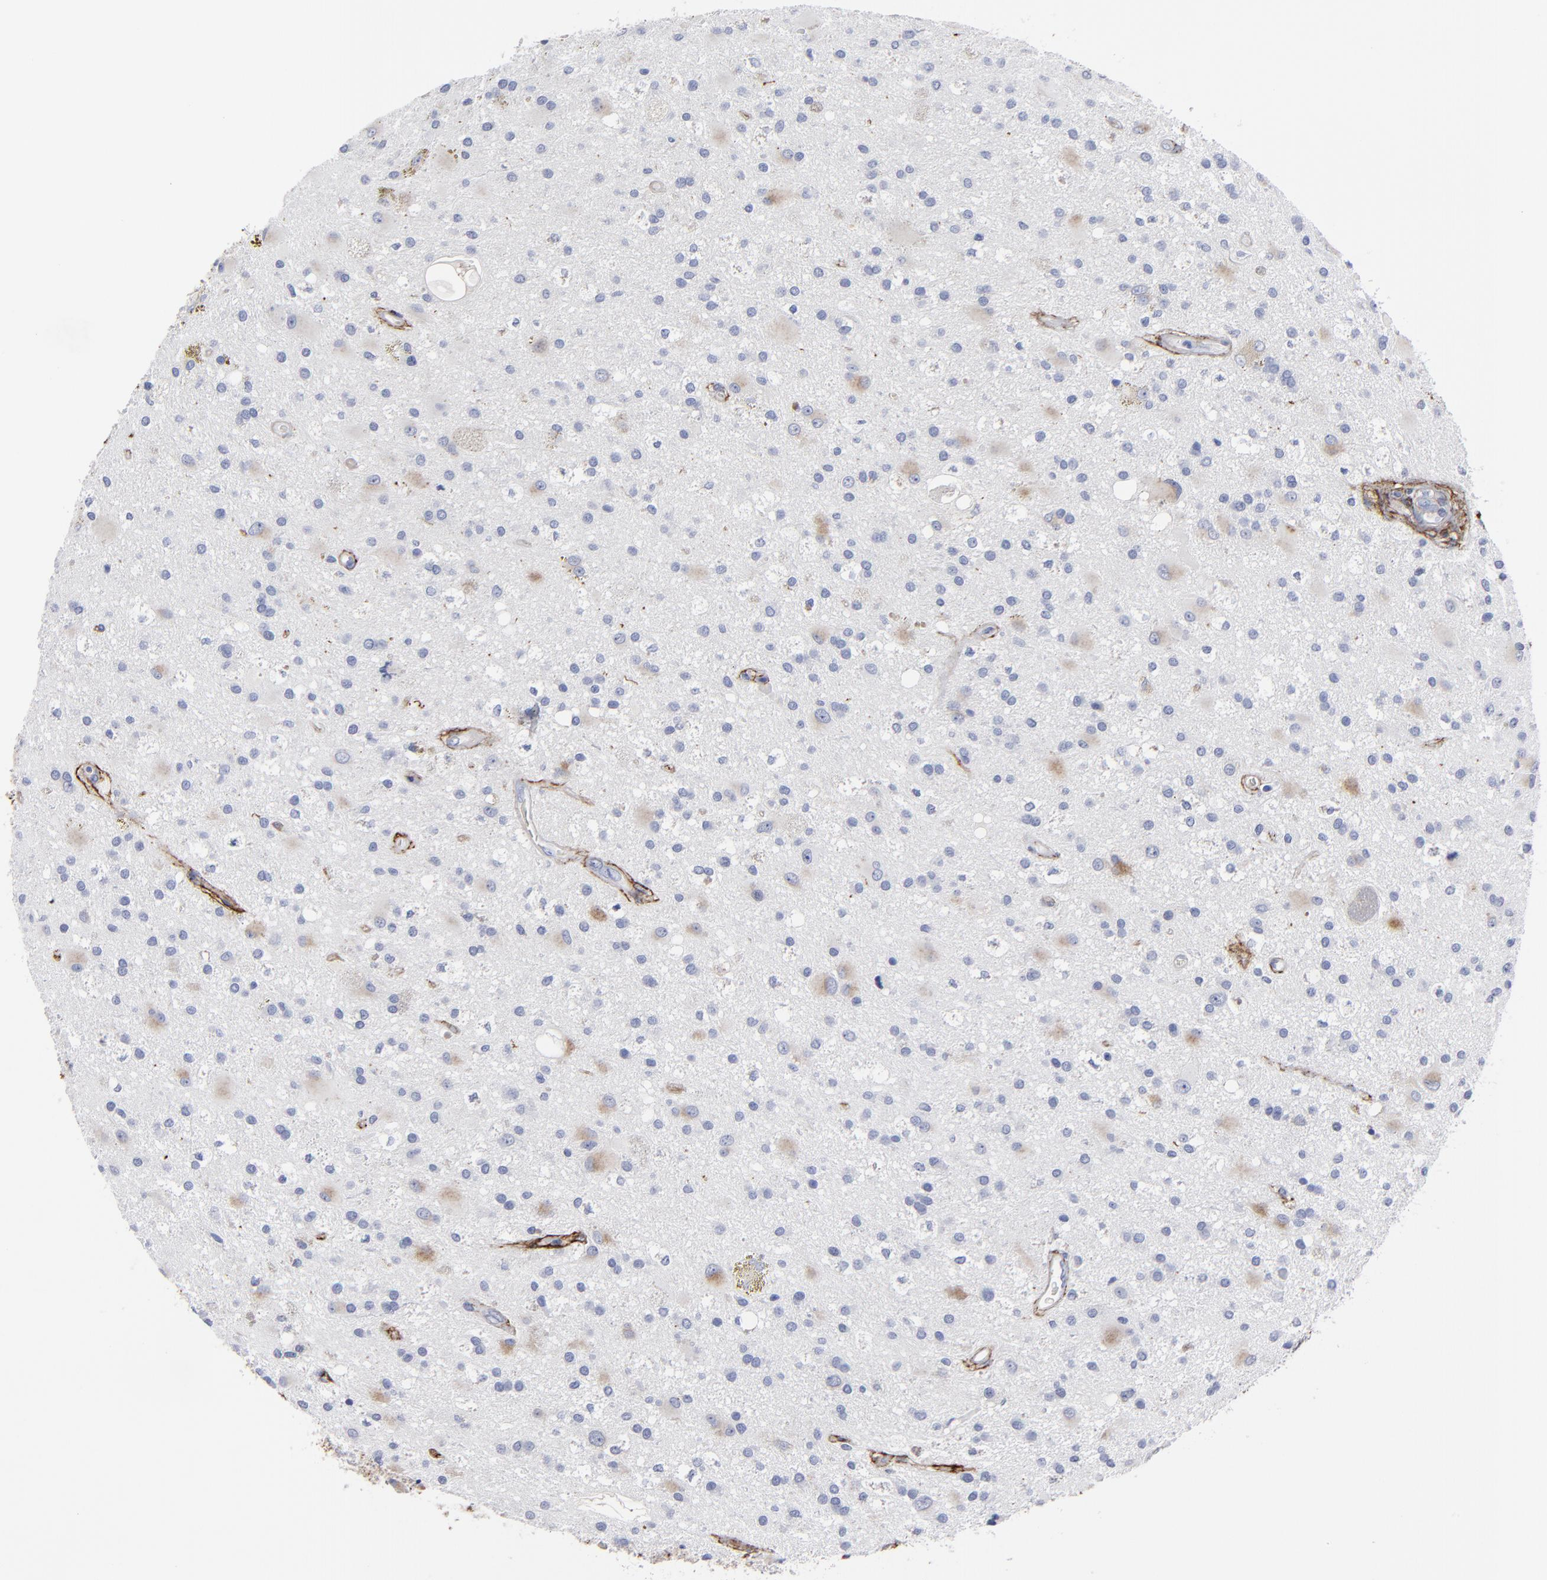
{"staining": {"intensity": "negative", "quantity": "none", "location": "none"}, "tissue": "glioma", "cell_type": "Tumor cells", "image_type": "cancer", "snomed": [{"axis": "morphology", "description": "Glioma, malignant, Low grade"}, {"axis": "topography", "description": "Brain"}], "caption": "DAB immunohistochemical staining of human malignant low-grade glioma exhibits no significant staining in tumor cells.", "gene": "EMILIN1", "patient": {"sex": "male", "age": 58}}